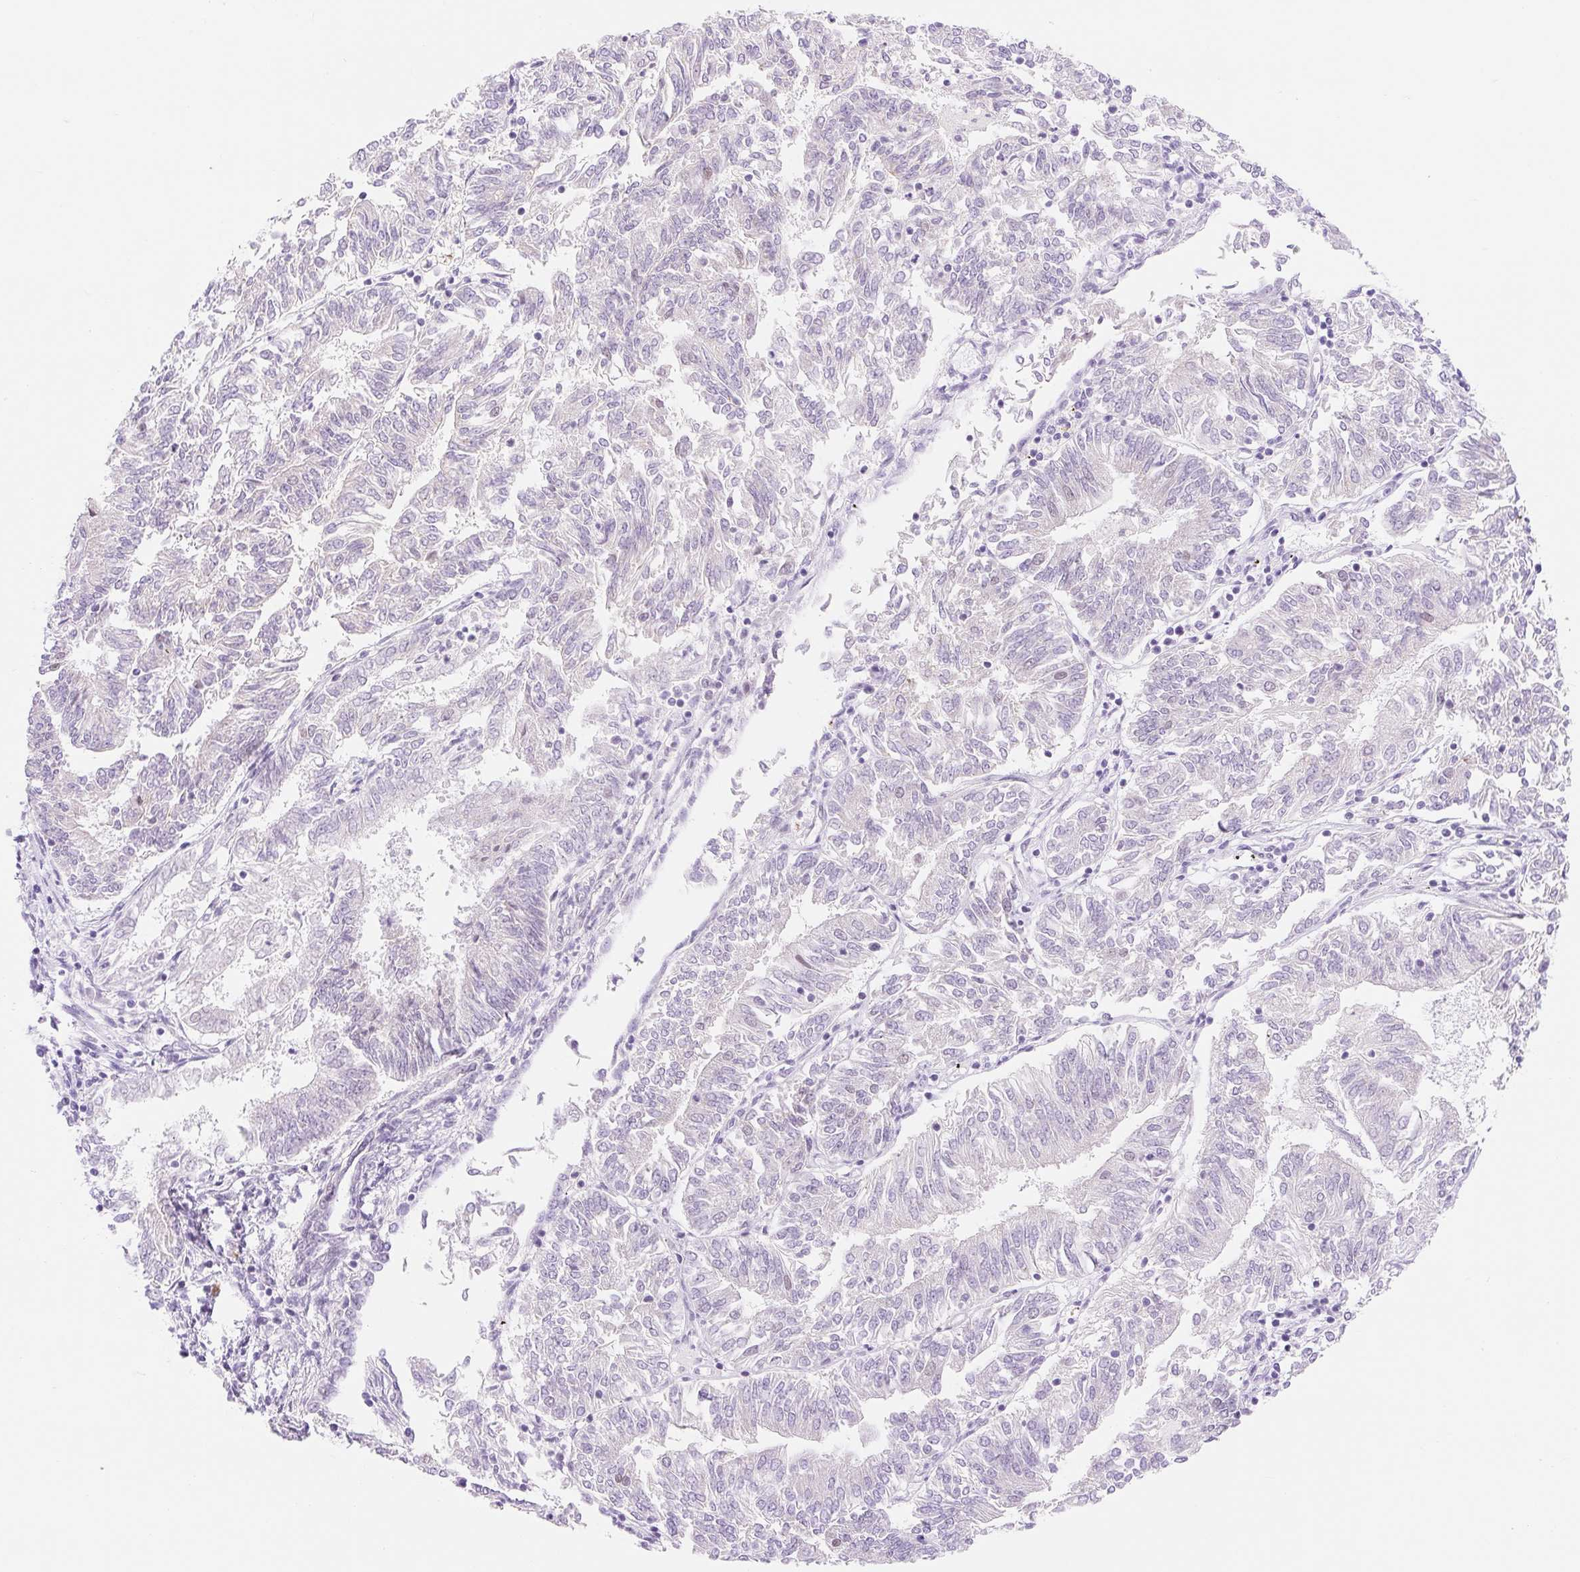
{"staining": {"intensity": "negative", "quantity": "none", "location": "none"}, "tissue": "endometrial cancer", "cell_type": "Tumor cells", "image_type": "cancer", "snomed": [{"axis": "morphology", "description": "Adenocarcinoma, NOS"}, {"axis": "topography", "description": "Endometrium"}], "caption": "Tumor cells show no significant protein staining in adenocarcinoma (endometrial).", "gene": "H2BW1", "patient": {"sex": "female", "age": 58}}